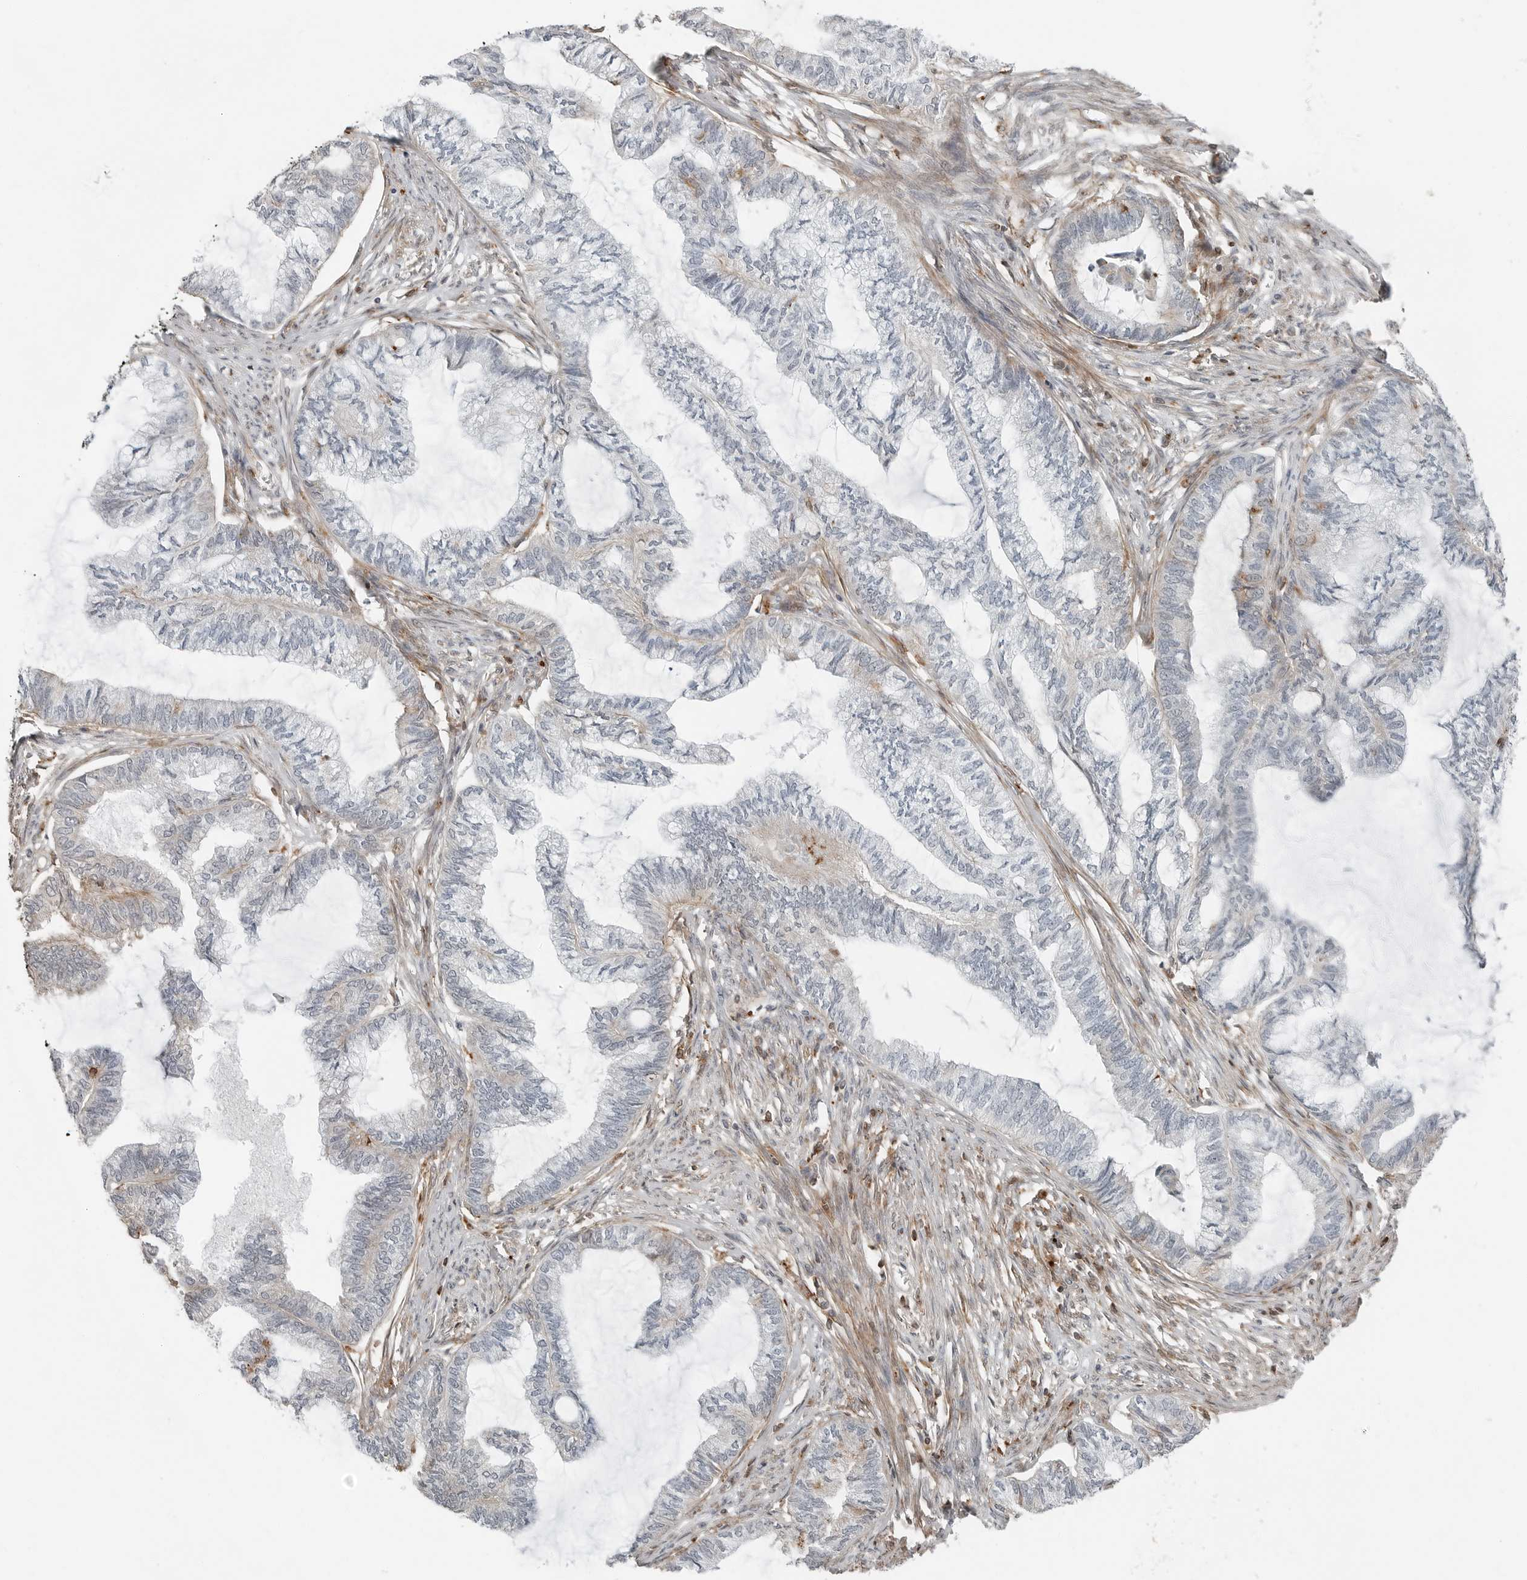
{"staining": {"intensity": "negative", "quantity": "none", "location": "none"}, "tissue": "endometrial cancer", "cell_type": "Tumor cells", "image_type": "cancer", "snomed": [{"axis": "morphology", "description": "Adenocarcinoma, NOS"}, {"axis": "topography", "description": "Endometrium"}], "caption": "Endometrial cancer was stained to show a protein in brown. There is no significant expression in tumor cells.", "gene": "LEFTY2", "patient": {"sex": "female", "age": 86}}